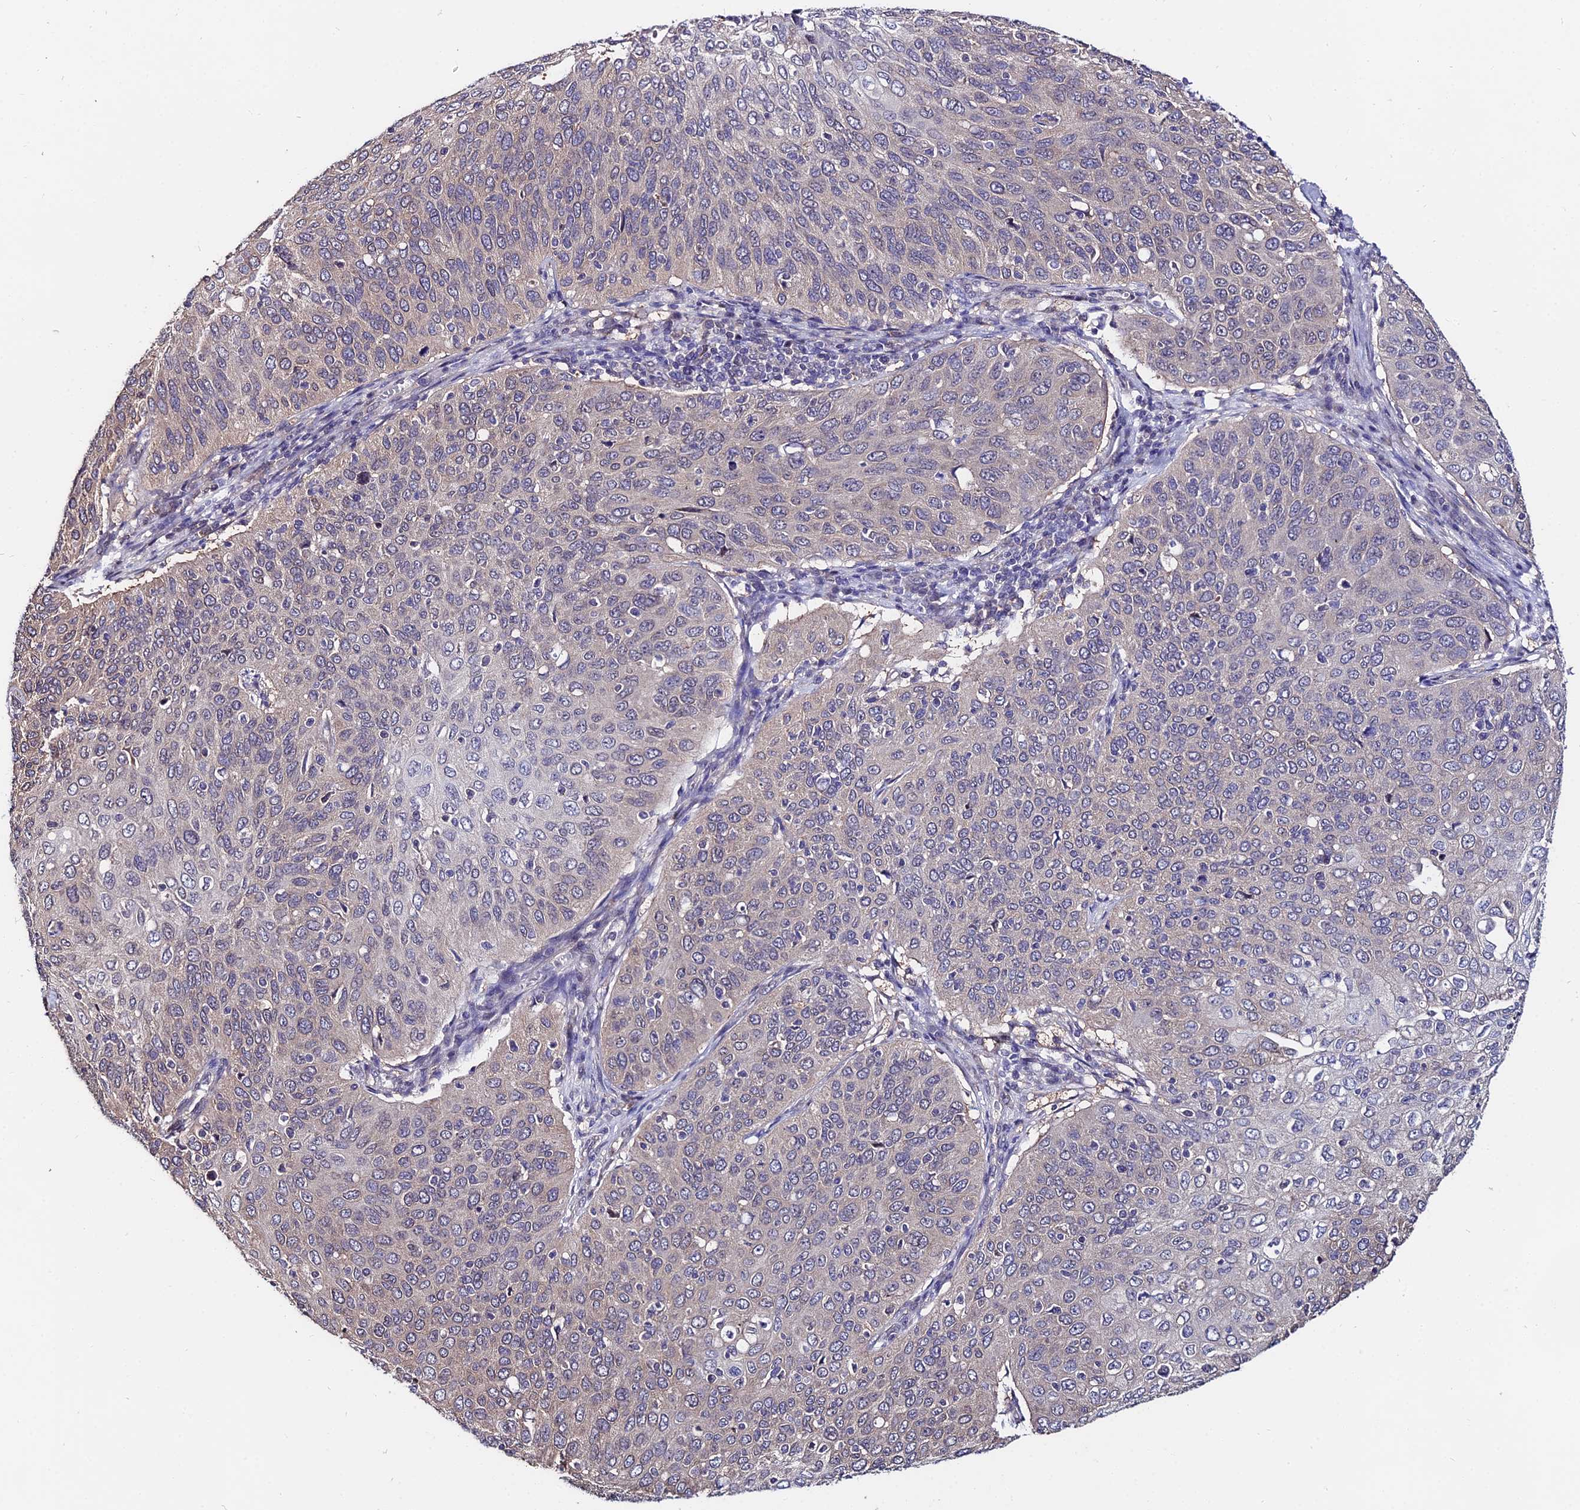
{"staining": {"intensity": "weak", "quantity": "<25%", "location": "cytoplasmic/membranous"}, "tissue": "cervical cancer", "cell_type": "Tumor cells", "image_type": "cancer", "snomed": [{"axis": "morphology", "description": "Squamous cell carcinoma, NOS"}, {"axis": "topography", "description": "Cervix"}], "caption": "DAB (3,3'-diaminobenzidine) immunohistochemical staining of cervical cancer (squamous cell carcinoma) displays no significant positivity in tumor cells.", "gene": "INPP4A", "patient": {"sex": "female", "age": 36}}